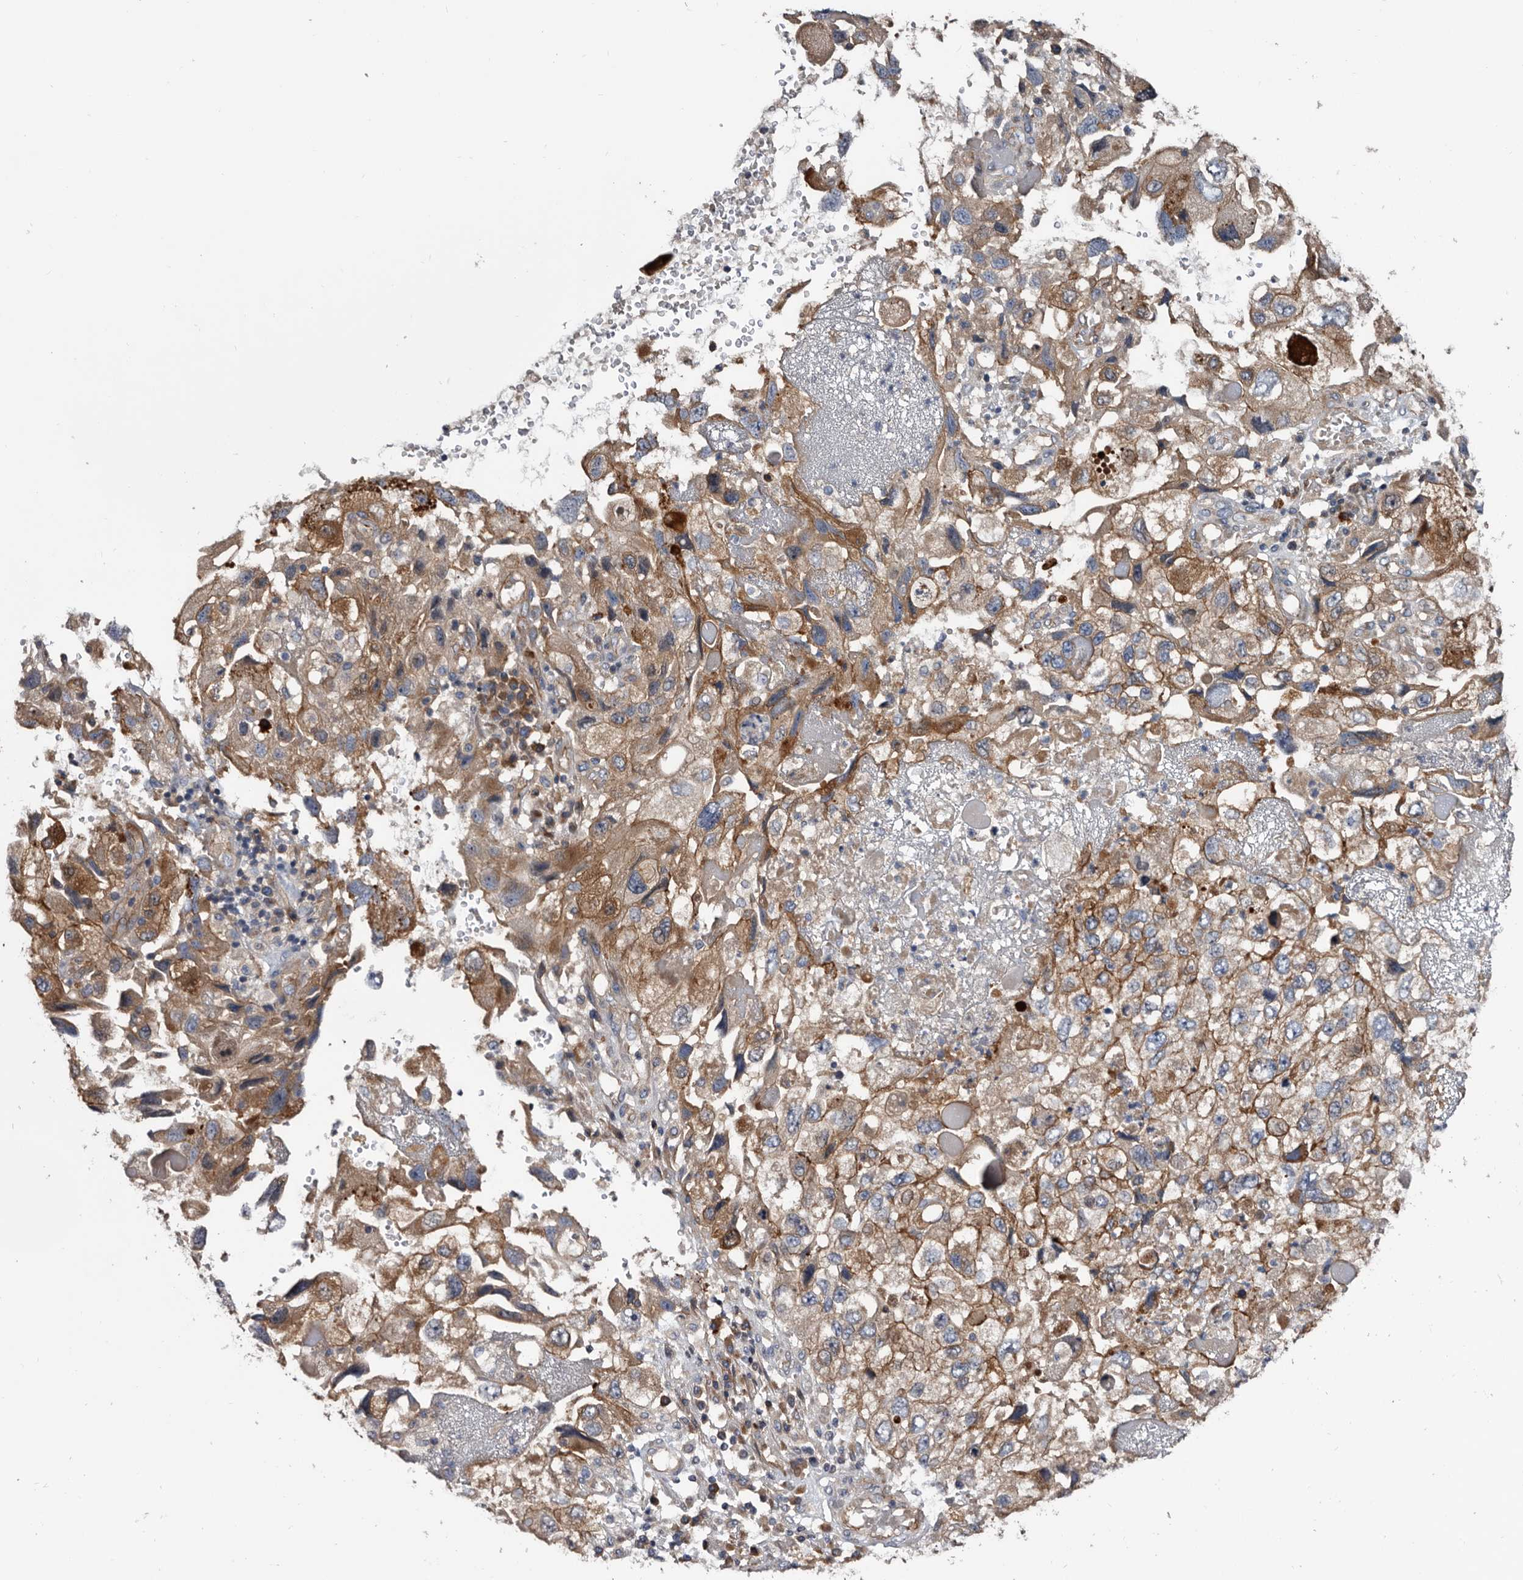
{"staining": {"intensity": "moderate", "quantity": ">75%", "location": "cytoplasmic/membranous"}, "tissue": "endometrial cancer", "cell_type": "Tumor cells", "image_type": "cancer", "snomed": [{"axis": "morphology", "description": "Adenocarcinoma, NOS"}, {"axis": "topography", "description": "Endometrium"}], "caption": "Immunohistochemistry image of neoplastic tissue: endometrial adenocarcinoma stained using immunohistochemistry (IHC) displays medium levels of moderate protein expression localized specifically in the cytoplasmic/membranous of tumor cells, appearing as a cytoplasmic/membranous brown color.", "gene": "TSPAN17", "patient": {"sex": "female", "age": 49}}